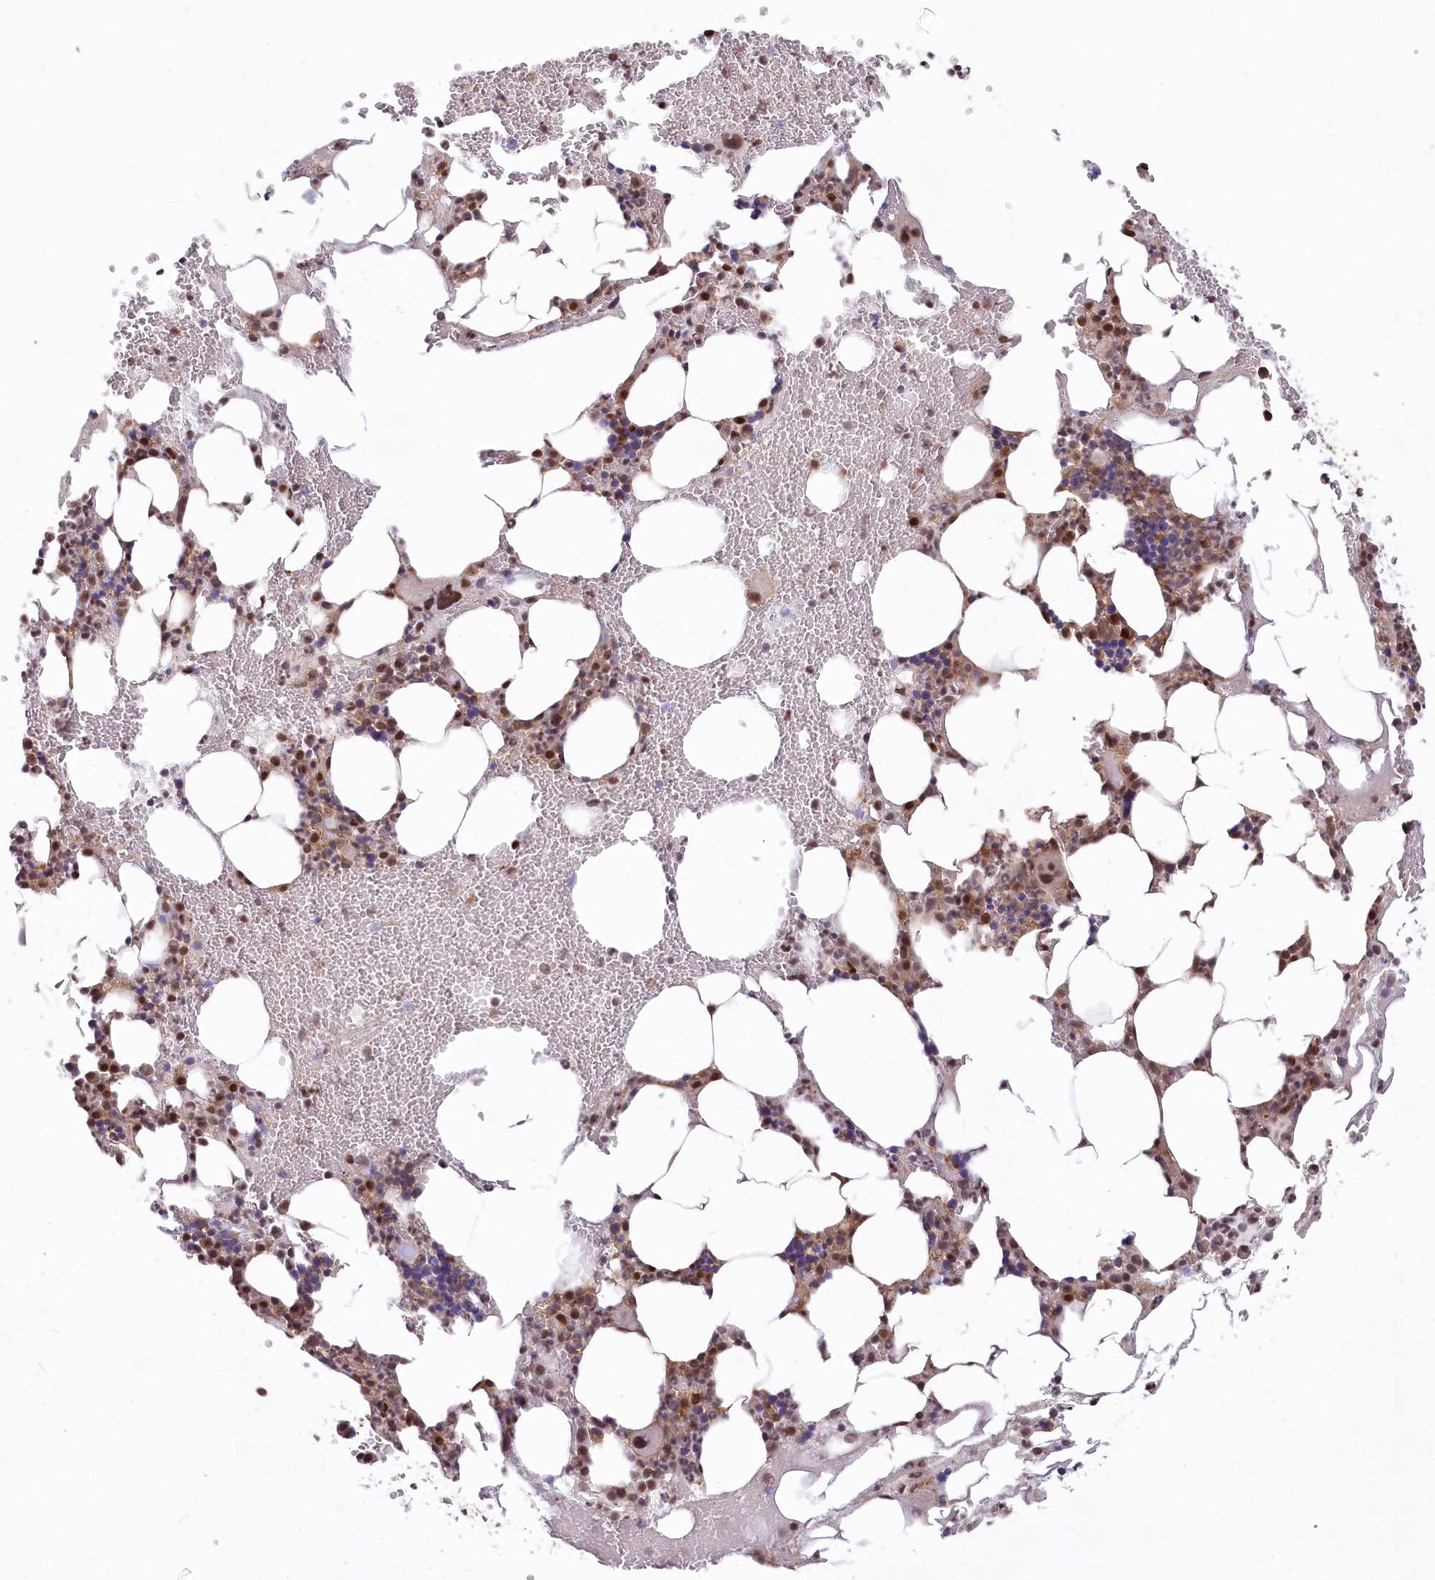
{"staining": {"intensity": "moderate", "quantity": ">75%", "location": "cytoplasmic/membranous,nuclear"}, "tissue": "bone marrow", "cell_type": "Hematopoietic cells", "image_type": "normal", "snomed": [{"axis": "morphology", "description": "Normal tissue, NOS"}, {"axis": "morphology", "description": "Inflammation, NOS"}, {"axis": "topography", "description": "Bone marrow"}], "caption": "Bone marrow was stained to show a protein in brown. There is medium levels of moderate cytoplasmic/membranous,nuclear expression in approximately >75% of hematopoietic cells. (DAB (3,3'-diaminobenzidine) = brown stain, brightfield microscopy at high magnification).", "gene": "PSMA1", "patient": {"sex": "female", "age": 78}}